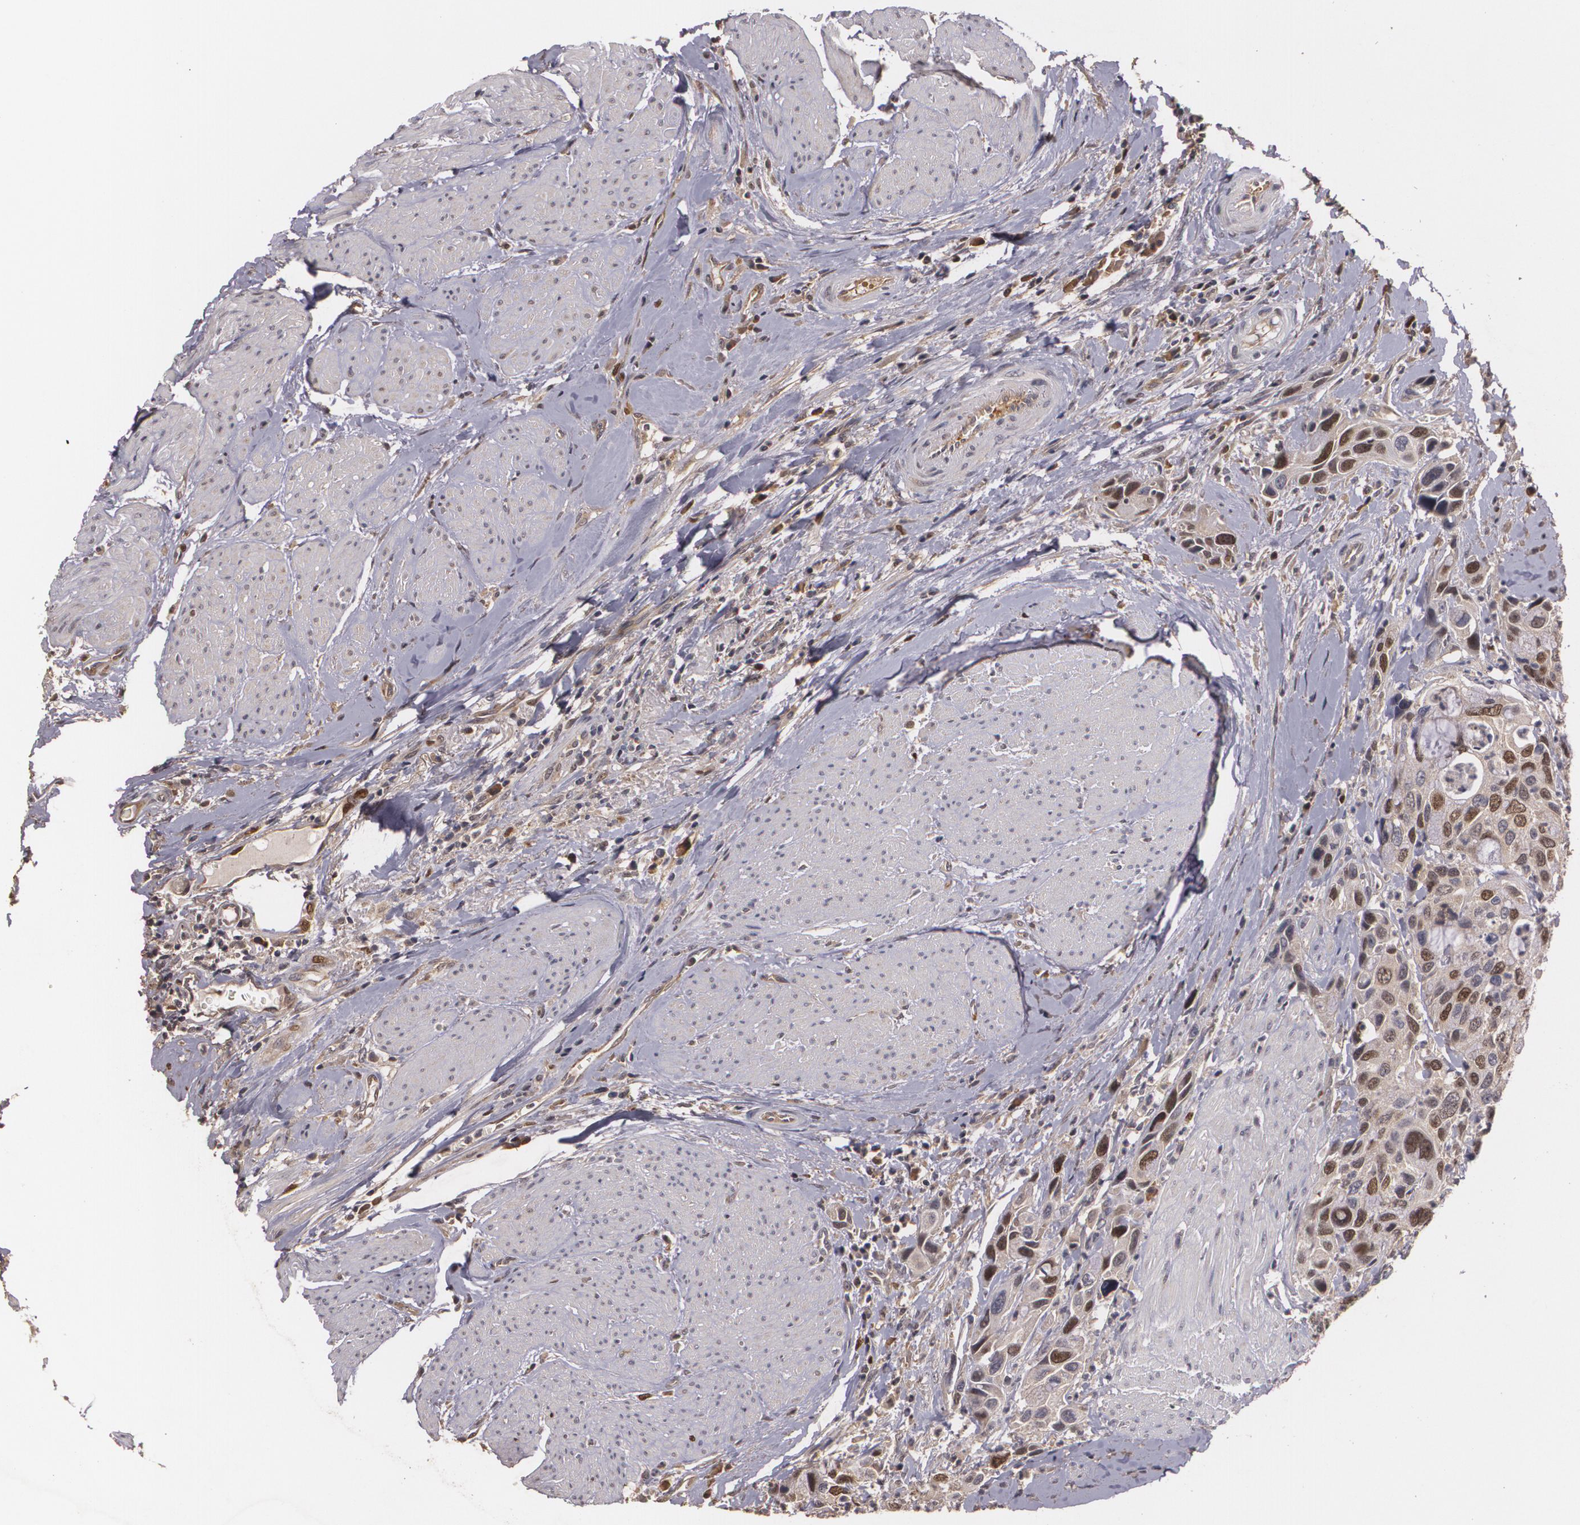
{"staining": {"intensity": "moderate", "quantity": "25%-75%", "location": "cytoplasmic/membranous,nuclear"}, "tissue": "urothelial cancer", "cell_type": "Tumor cells", "image_type": "cancer", "snomed": [{"axis": "morphology", "description": "Urothelial carcinoma, High grade"}, {"axis": "topography", "description": "Urinary bladder"}], "caption": "A histopathology image of human urothelial cancer stained for a protein displays moderate cytoplasmic/membranous and nuclear brown staining in tumor cells.", "gene": "BRCA1", "patient": {"sex": "male", "age": 66}}